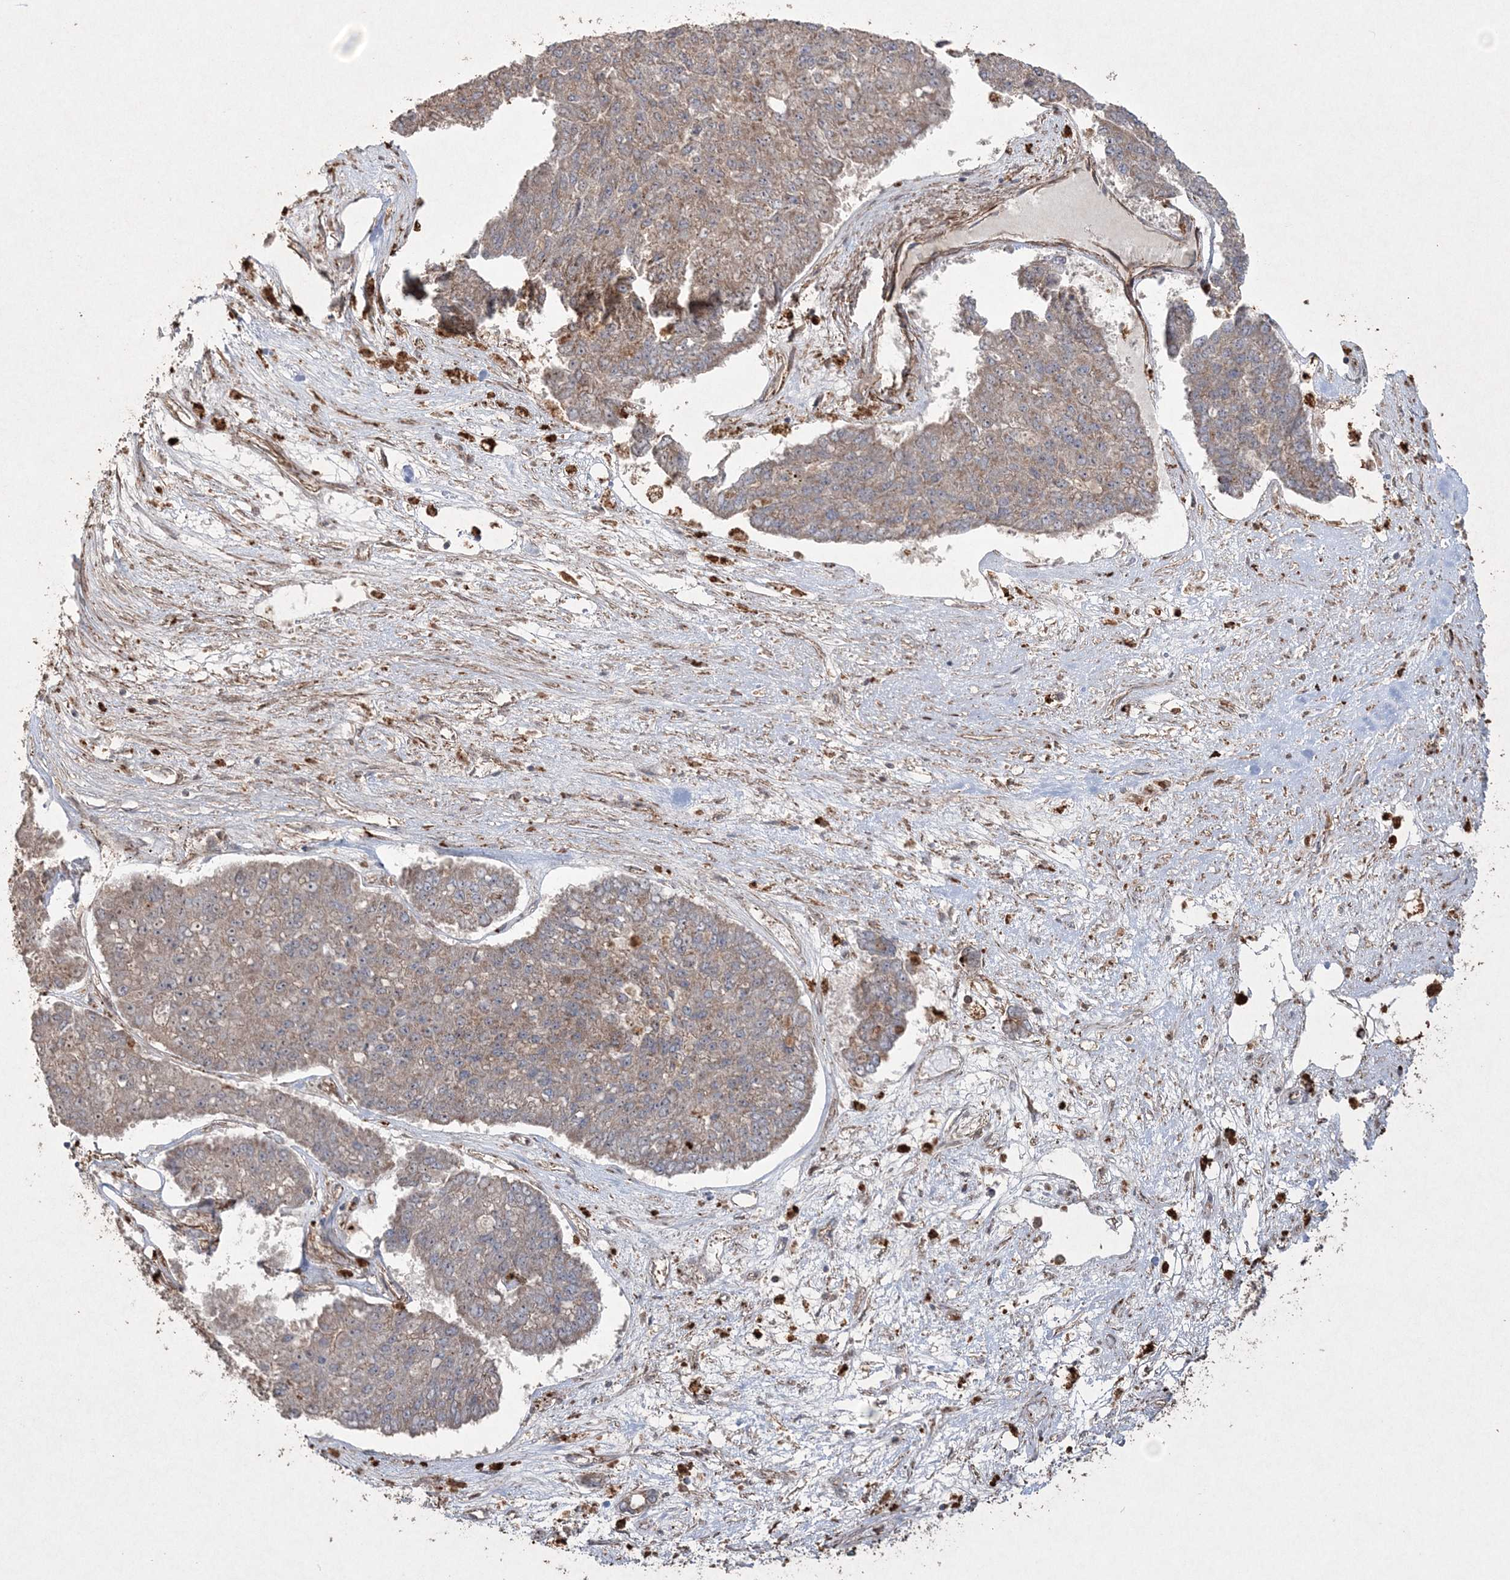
{"staining": {"intensity": "weak", "quantity": "<25%", "location": "cytoplasmic/membranous"}, "tissue": "pancreatic cancer", "cell_type": "Tumor cells", "image_type": "cancer", "snomed": [{"axis": "morphology", "description": "Adenocarcinoma, NOS"}, {"axis": "topography", "description": "Pancreas"}], "caption": "Pancreatic cancer (adenocarcinoma) was stained to show a protein in brown. There is no significant positivity in tumor cells.", "gene": "TTC7A", "patient": {"sex": "male", "age": 50}}